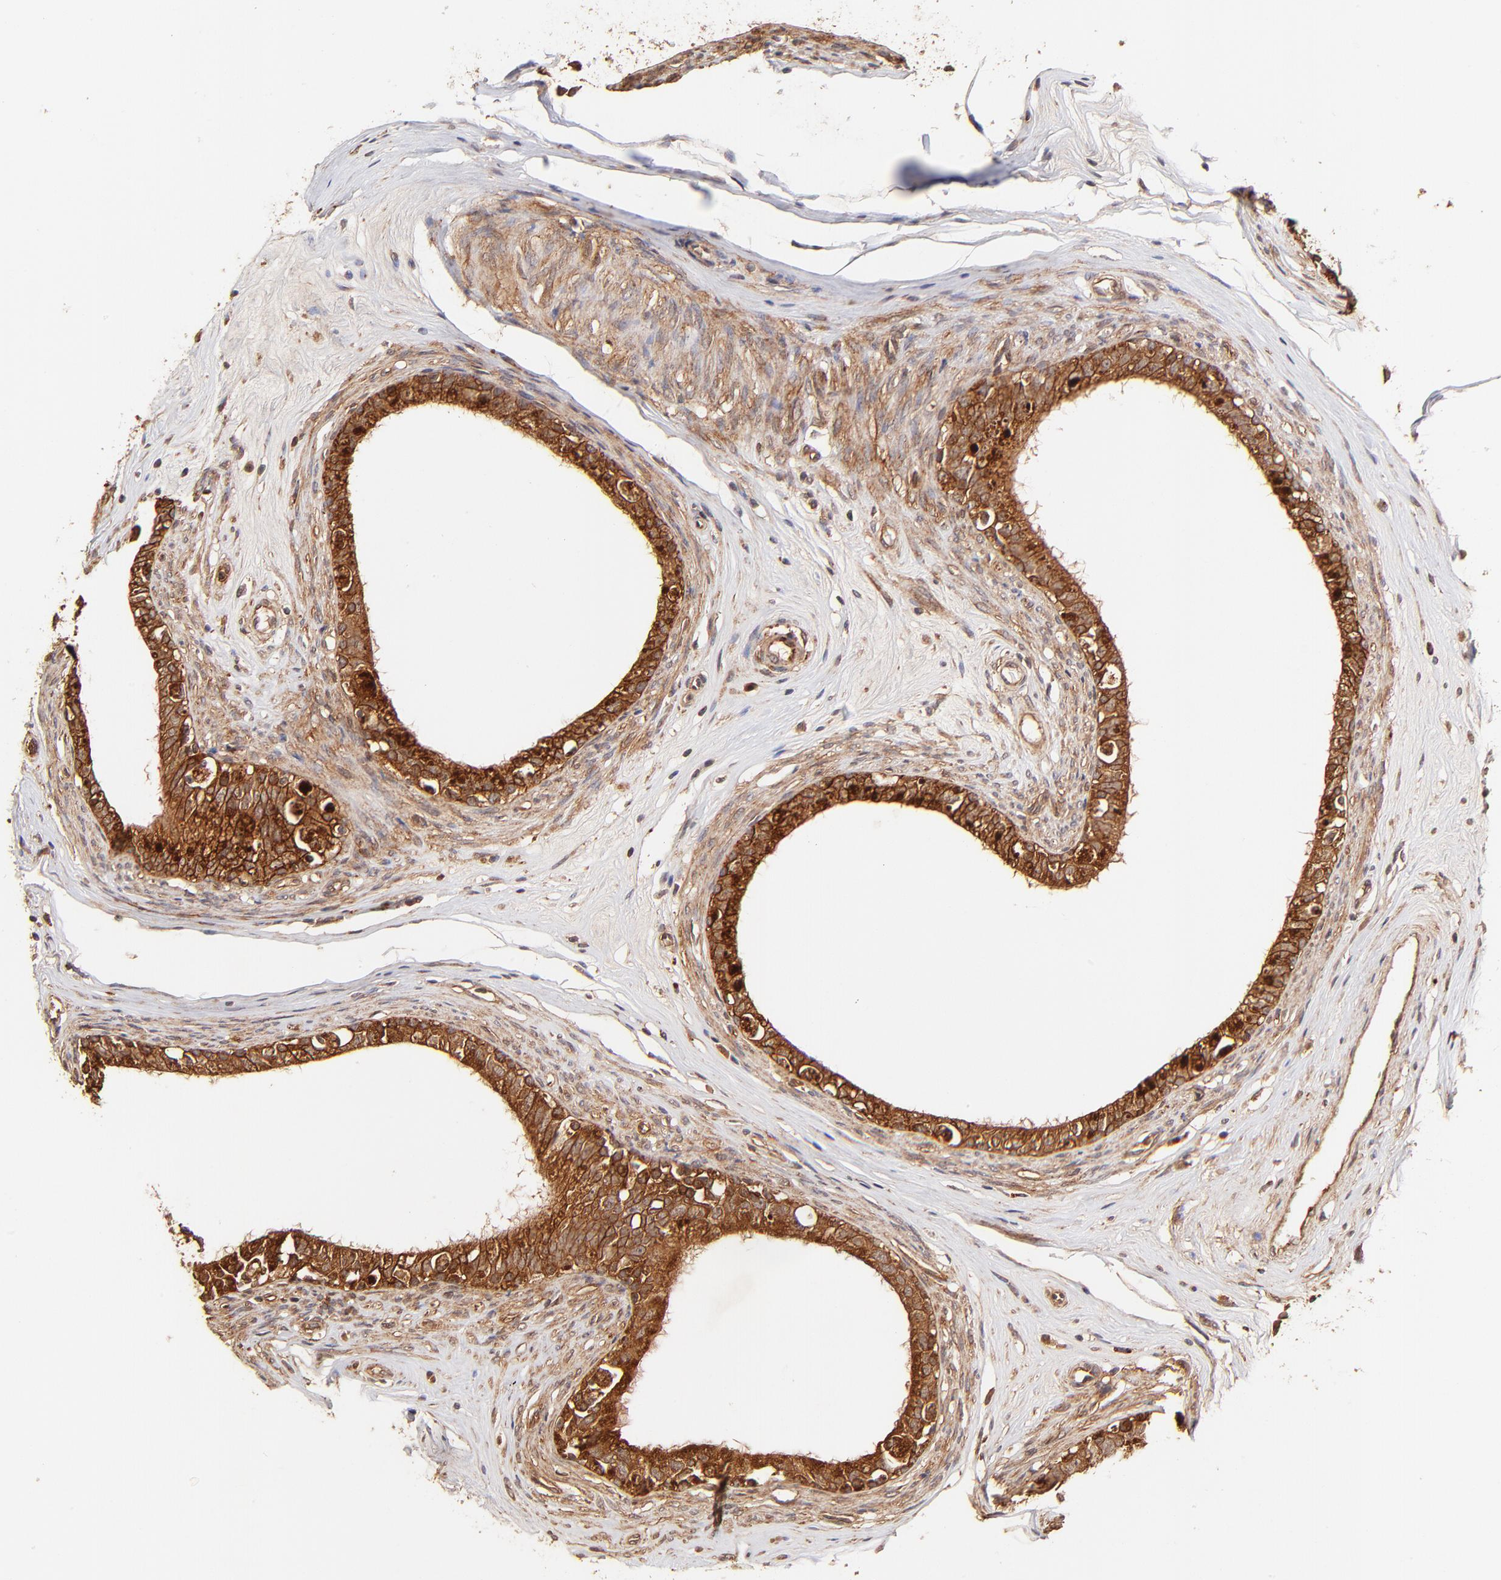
{"staining": {"intensity": "strong", "quantity": ">75%", "location": "cytoplasmic/membranous"}, "tissue": "epididymis", "cell_type": "Glandular cells", "image_type": "normal", "snomed": [{"axis": "morphology", "description": "Normal tissue, NOS"}, {"axis": "morphology", "description": "Inflammation, NOS"}, {"axis": "topography", "description": "Epididymis"}], "caption": "Immunohistochemical staining of benign epididymis demonstrates strong cytoplasmic/membranous protein staining in about >75% of glandular cells.", "gene": "ITGB1", "patient": {"sex": "male", "age": 84}}